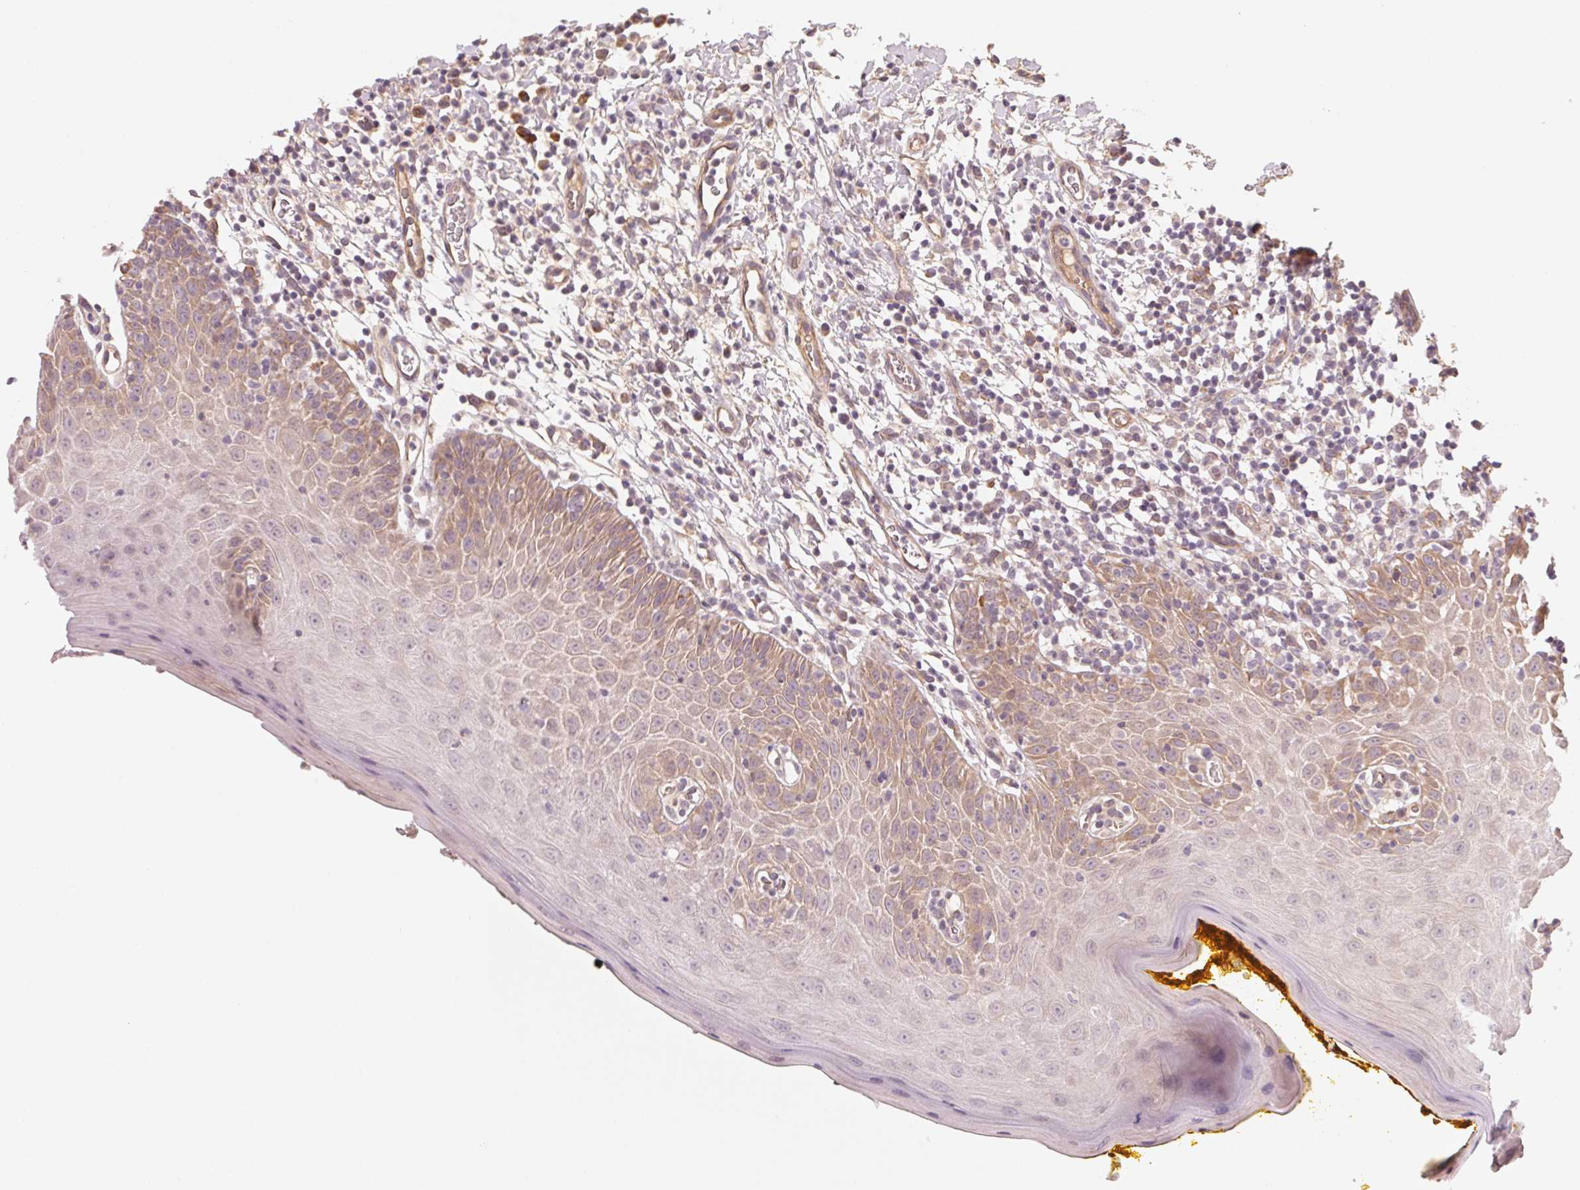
{"staining": {"intensity": "moderate", "quantity": "25%-75%", "location": "cytoplasmic/membranous"}, "tissue": "oral mucosa", "cell_type": "Squamous epithelial cells", "image_type": "normal", "snomed": [{"axis": "morphology", "description": "Normal tissue, NOS"}, {"axis": "topography", "description": "Oral tissue"}, {"axis": "topography", "description": "Tounge, NOS"}], "caption": "Protein staining of unremarkable oral mucosa demonstrates moderate cytoplasmic/membranous positivity in about 25%-75% of squamous epithelial cells. Using DAB (3,3'-diaminobenzidine) (brown) and hematoxylin (blue) stains, captured at high magnification using brightfield microscopy.", "gene": "CCDC112", "patient": {"sex": "female", "age": 58}}